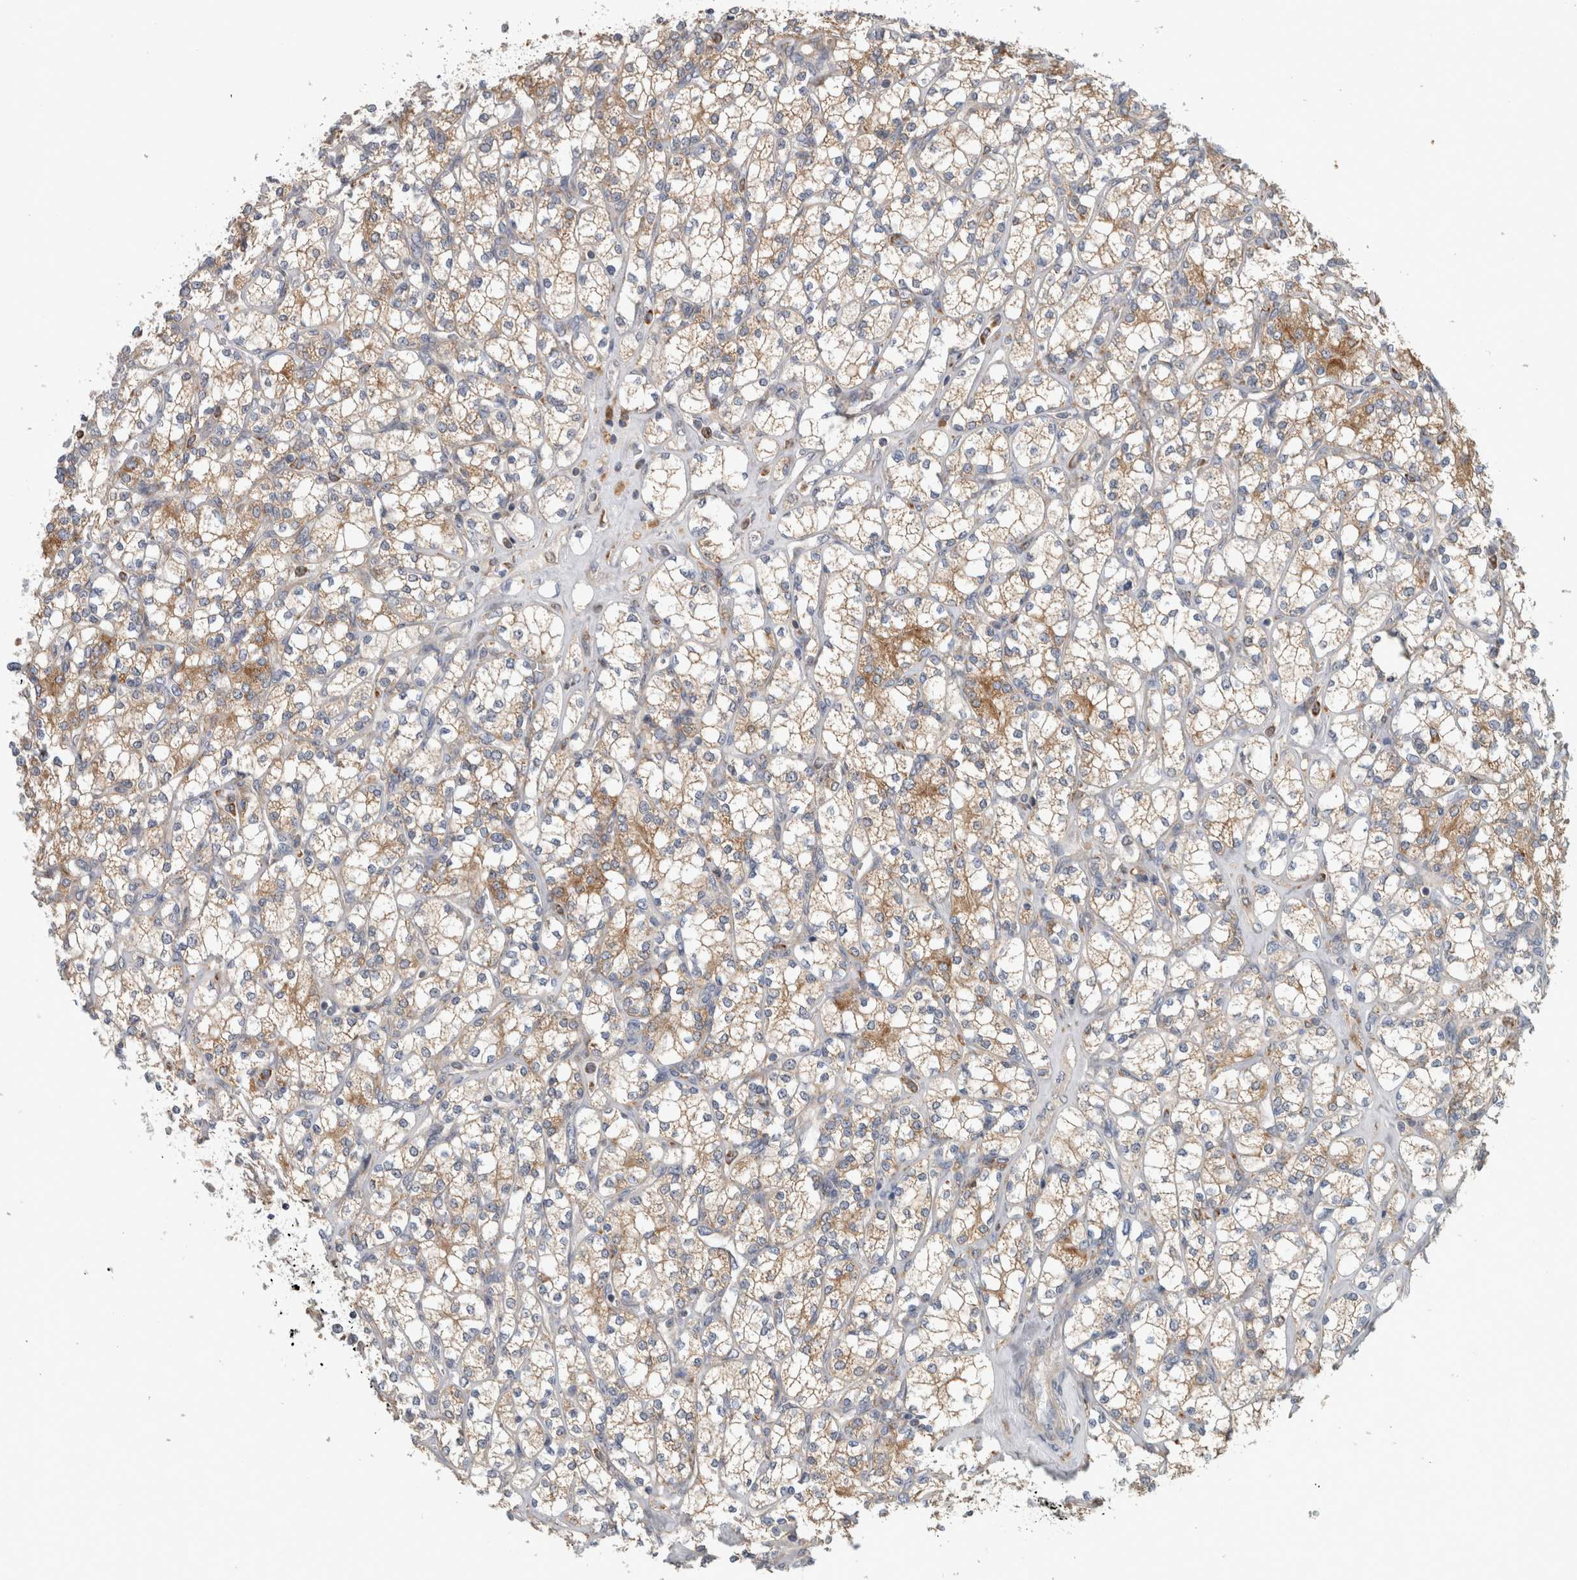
{"staining": {"intensity": "moderate", "quantity": ">75%", "location": "cytoplasmic/membranous"}, "tissue": "renal cancer", "cell_type": "Tumor cells", "image_type": "cancer", "snomed": [{"axis": "morphology", "description": "Adenocarcinoma, NOS"}, {"axis": "topography", "description": "Kidney"}], "caption": "Renal cancer stained with DAB (3,3'-diaminobenzidine) immunohistochemistry (IHC) exhibits medium levels of moderate cytoplasmic/membranous staining in about >75% of tumor cells.", "gene": "ADGRL3", "patient": {"sex": "male", "age": 77}}